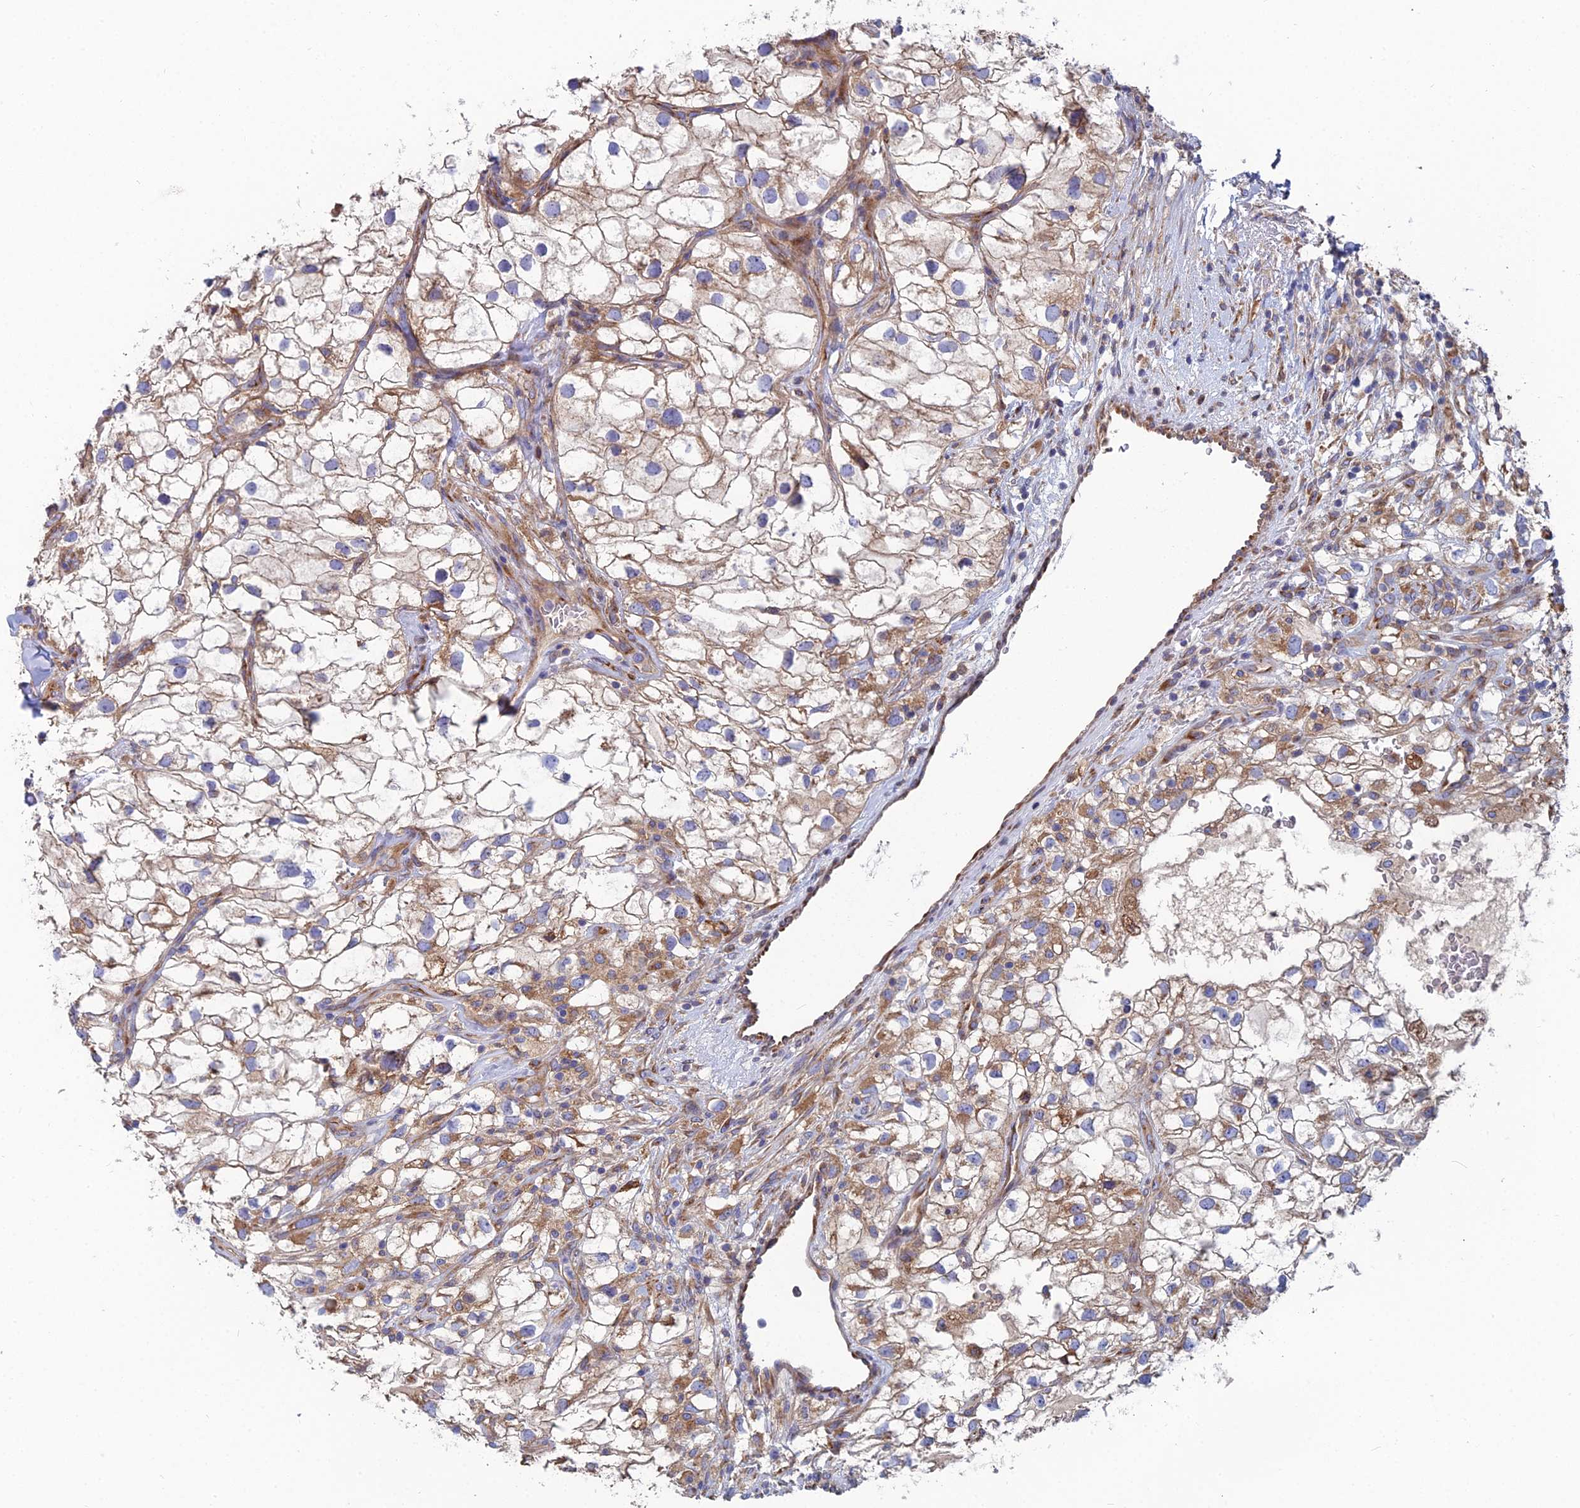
{"staining": {"intensity": "moderate", "quantity": "25%-75%", "location": "cytoplasmic/membranous"}, "tissue": "renal cancer", "cell_type": "Tumor cells", "image_type": "cancer", "snomed": [{"axis": "morphology", "description": "Adenocarcinoma, NOS"}, {"axis": "topography", "description": "Kidney"}], "caption": "This photomicrograph displays immunohistochemistry staining of renal adenocarcinoma, with medium moderate cytoplasmic/membranous staining in about 25%-75% of tumor cells.", "gene": "CLCN3", "patient": {"sex": "male", "age": 59}}